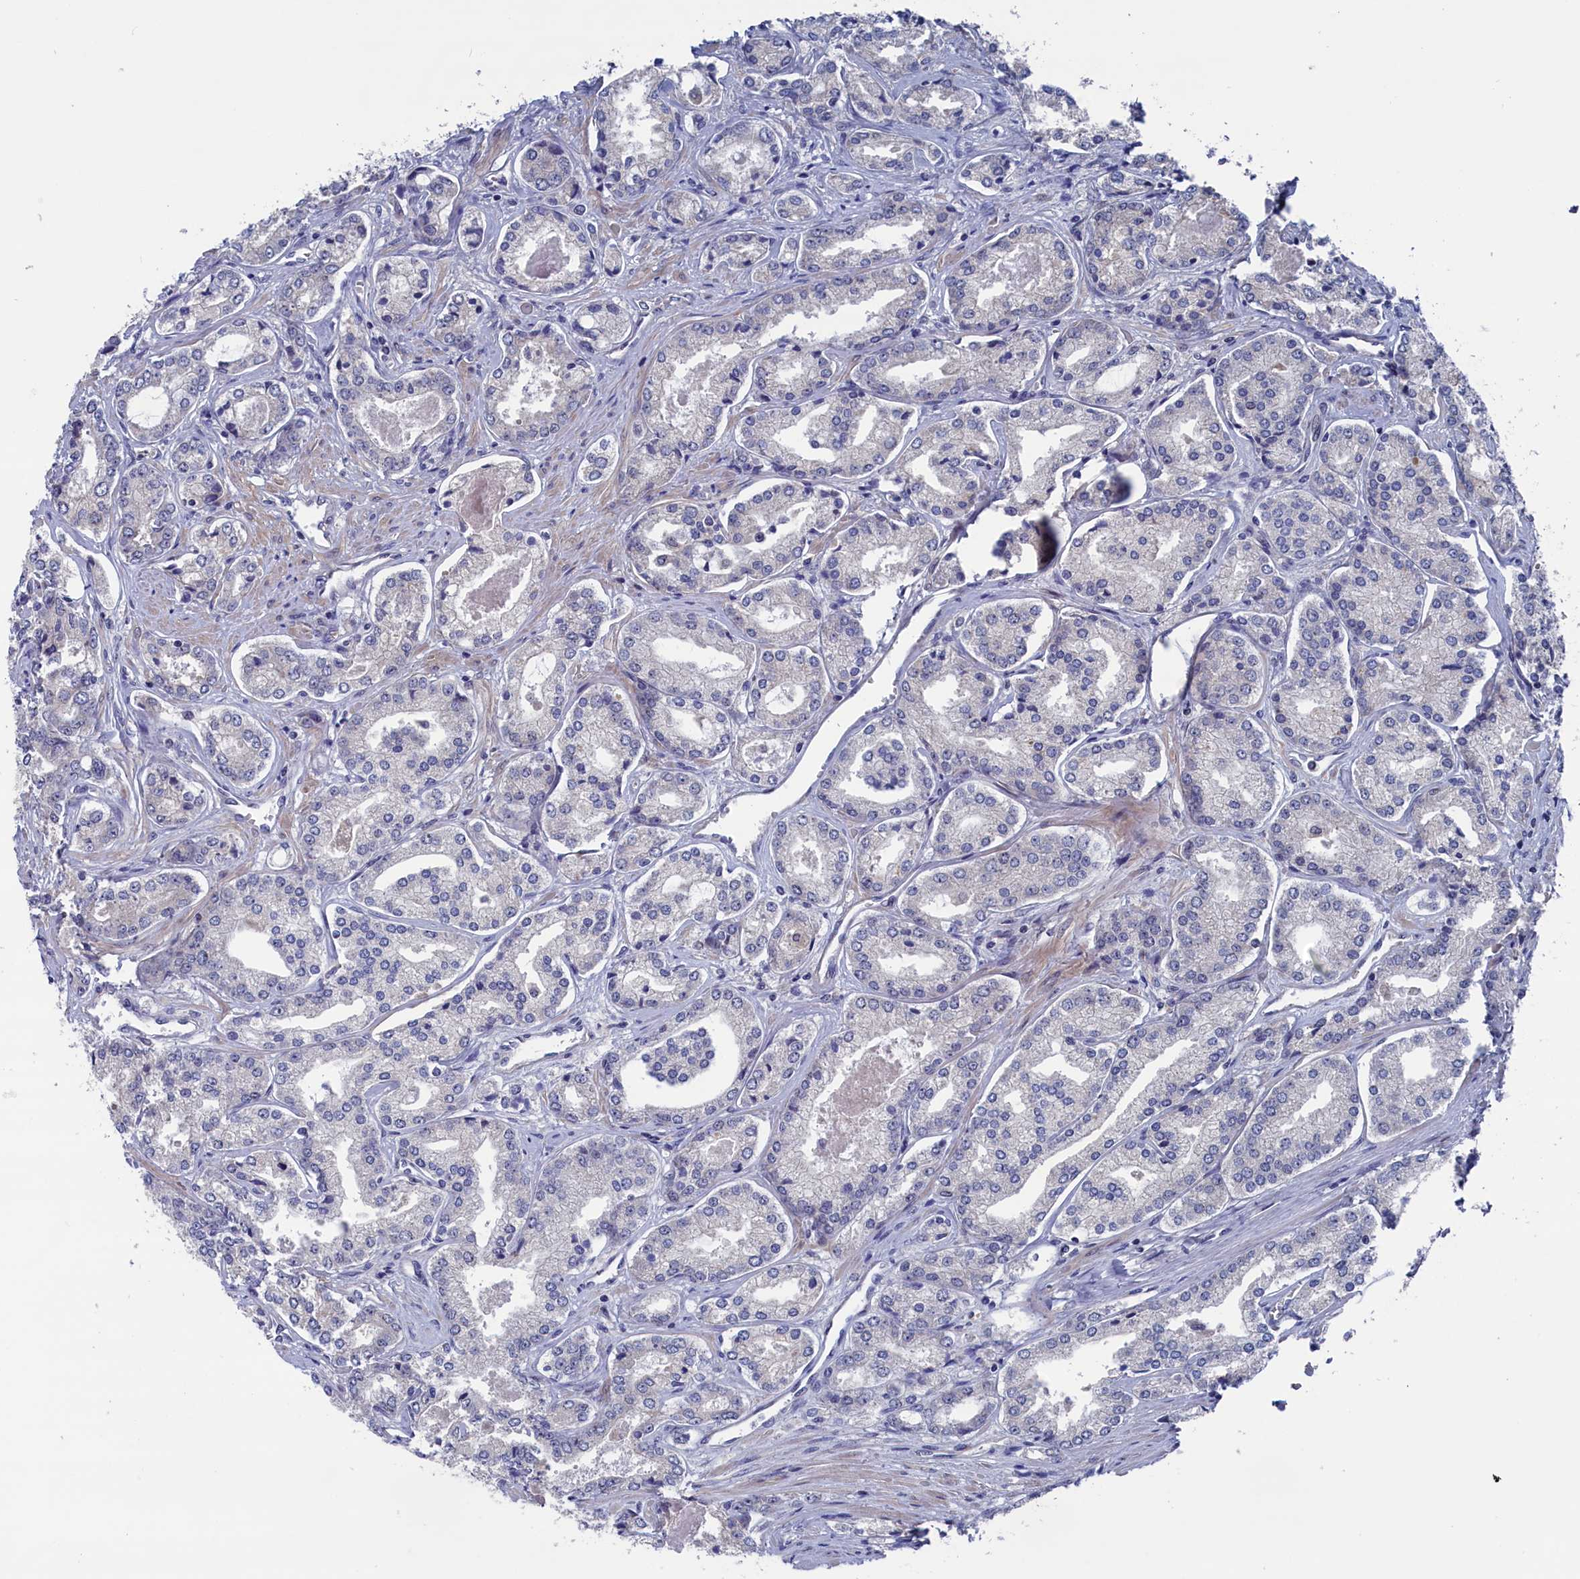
{"staining": {"intensity": "negative", "quantity": "none", "location": "none"}, "tissue": "prostate cancer", "cell_type": "Tumor cells", "image_type": "cancer", "snomed": [{"axis": "morphology", "description": "Adenocarcinoma, Low grade"}, {"axis": "topography", "description": "Prostate"}], "caption": "The immunohistochemistry image has no significant expression in tumor cells of prostate adenocarcinoma (low-grade) tissue. (Brightfield microscopy of DAB (3,3'-diaminobenzidine) immunohistochemistry at high magnification).", "gene": "SPATA13", "patient": {"sex": "male", "age": 68}}